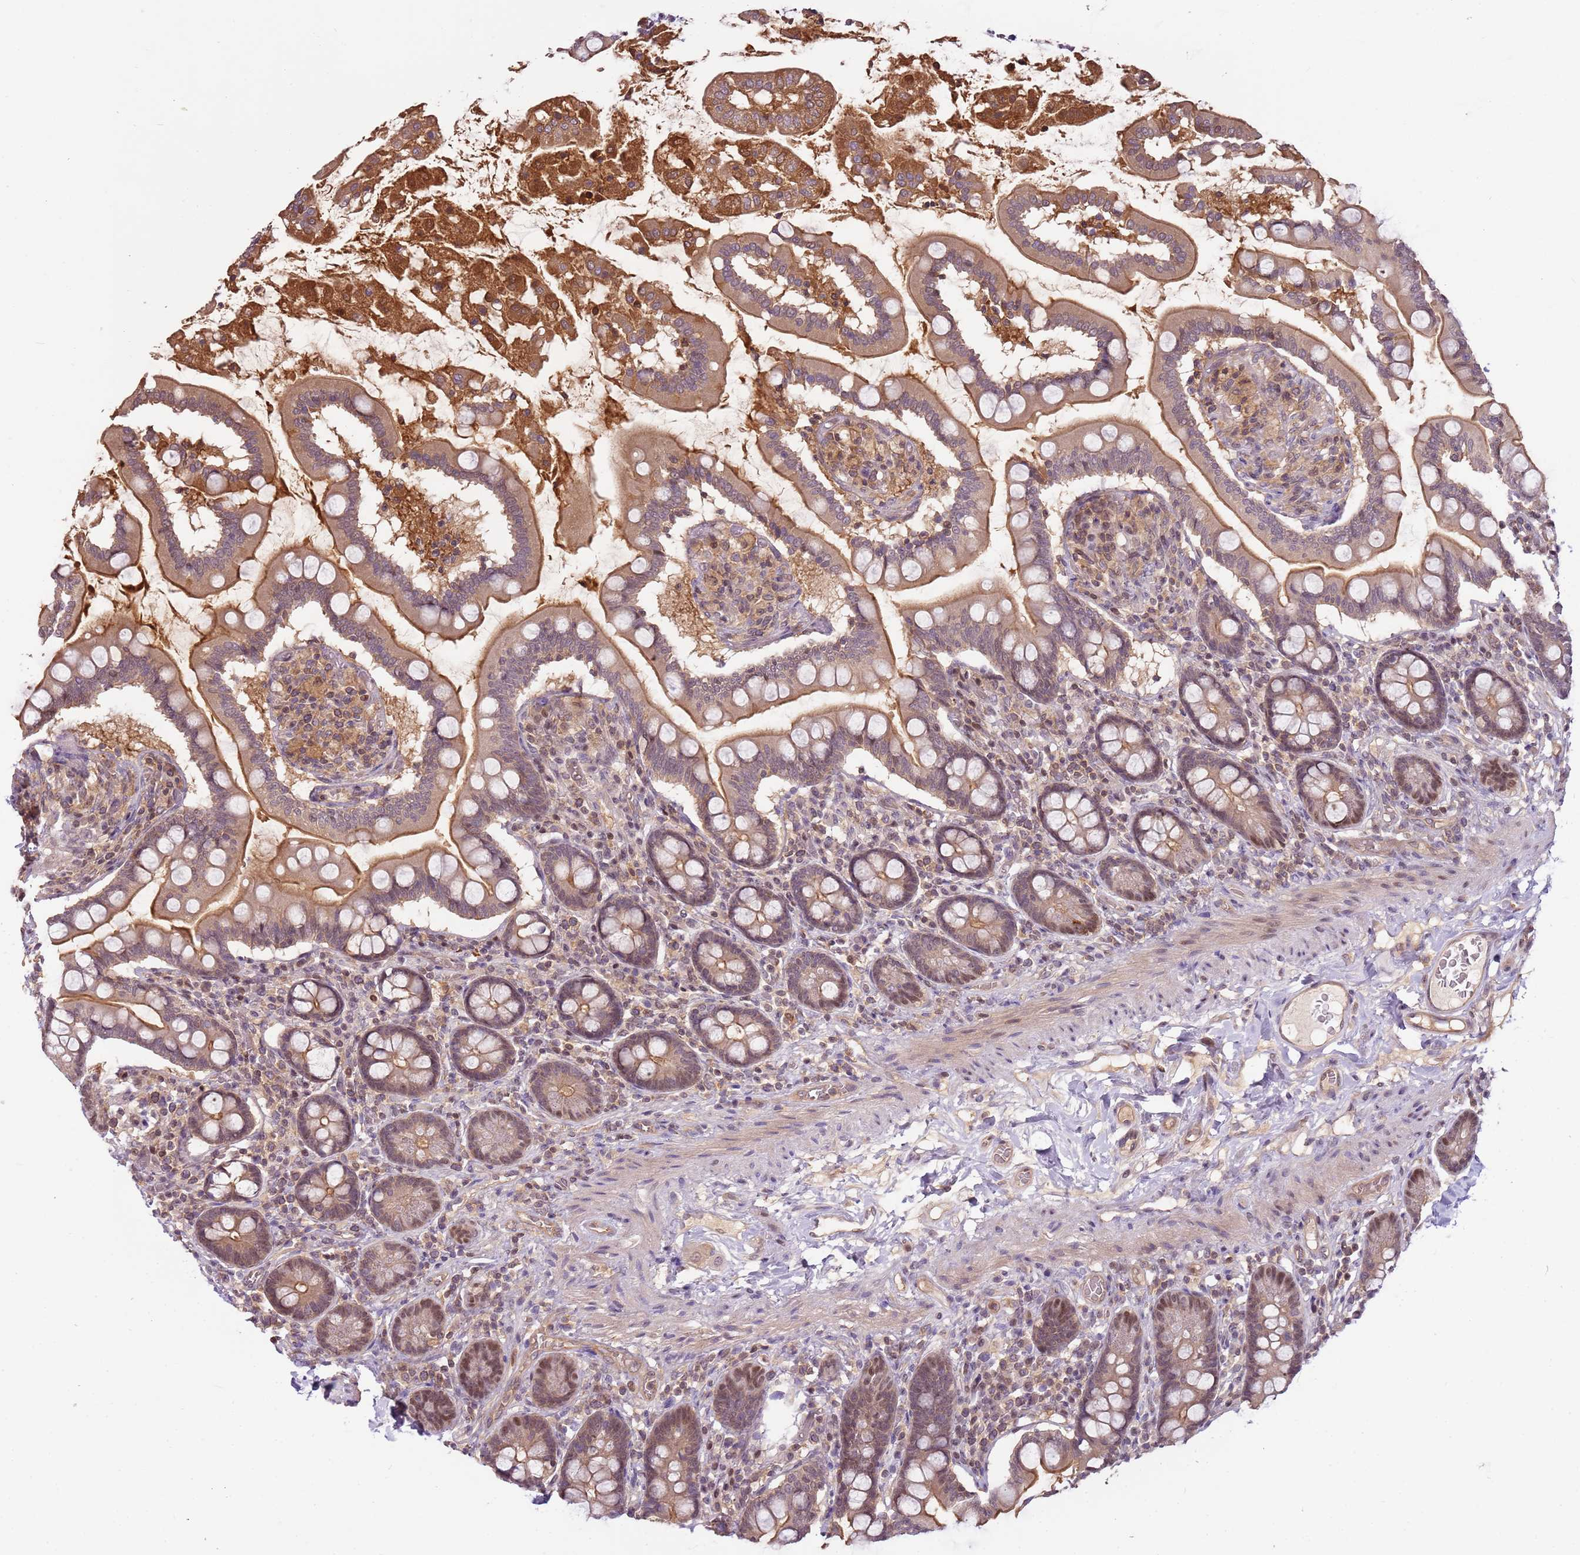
{"staining": {"intensity": "moderate", "quantity": ">75%", "location": "cytoplasmic/membranous"}, "tissue": "small intestine", "cell_type": "Glandular cells", "image_type": "normal", "snomed": [{"axis": "morphology", "description": "Normal tissue, NOS"}, {"axis": "topography", "description": "Small intestine"}], "caption": "Normal small intestine displays moderate cytoplasmic/membranous staining in about >75% of glandular cells.", "gene": "GSTO2", "patient": {"sex": "female", "age": 64}}